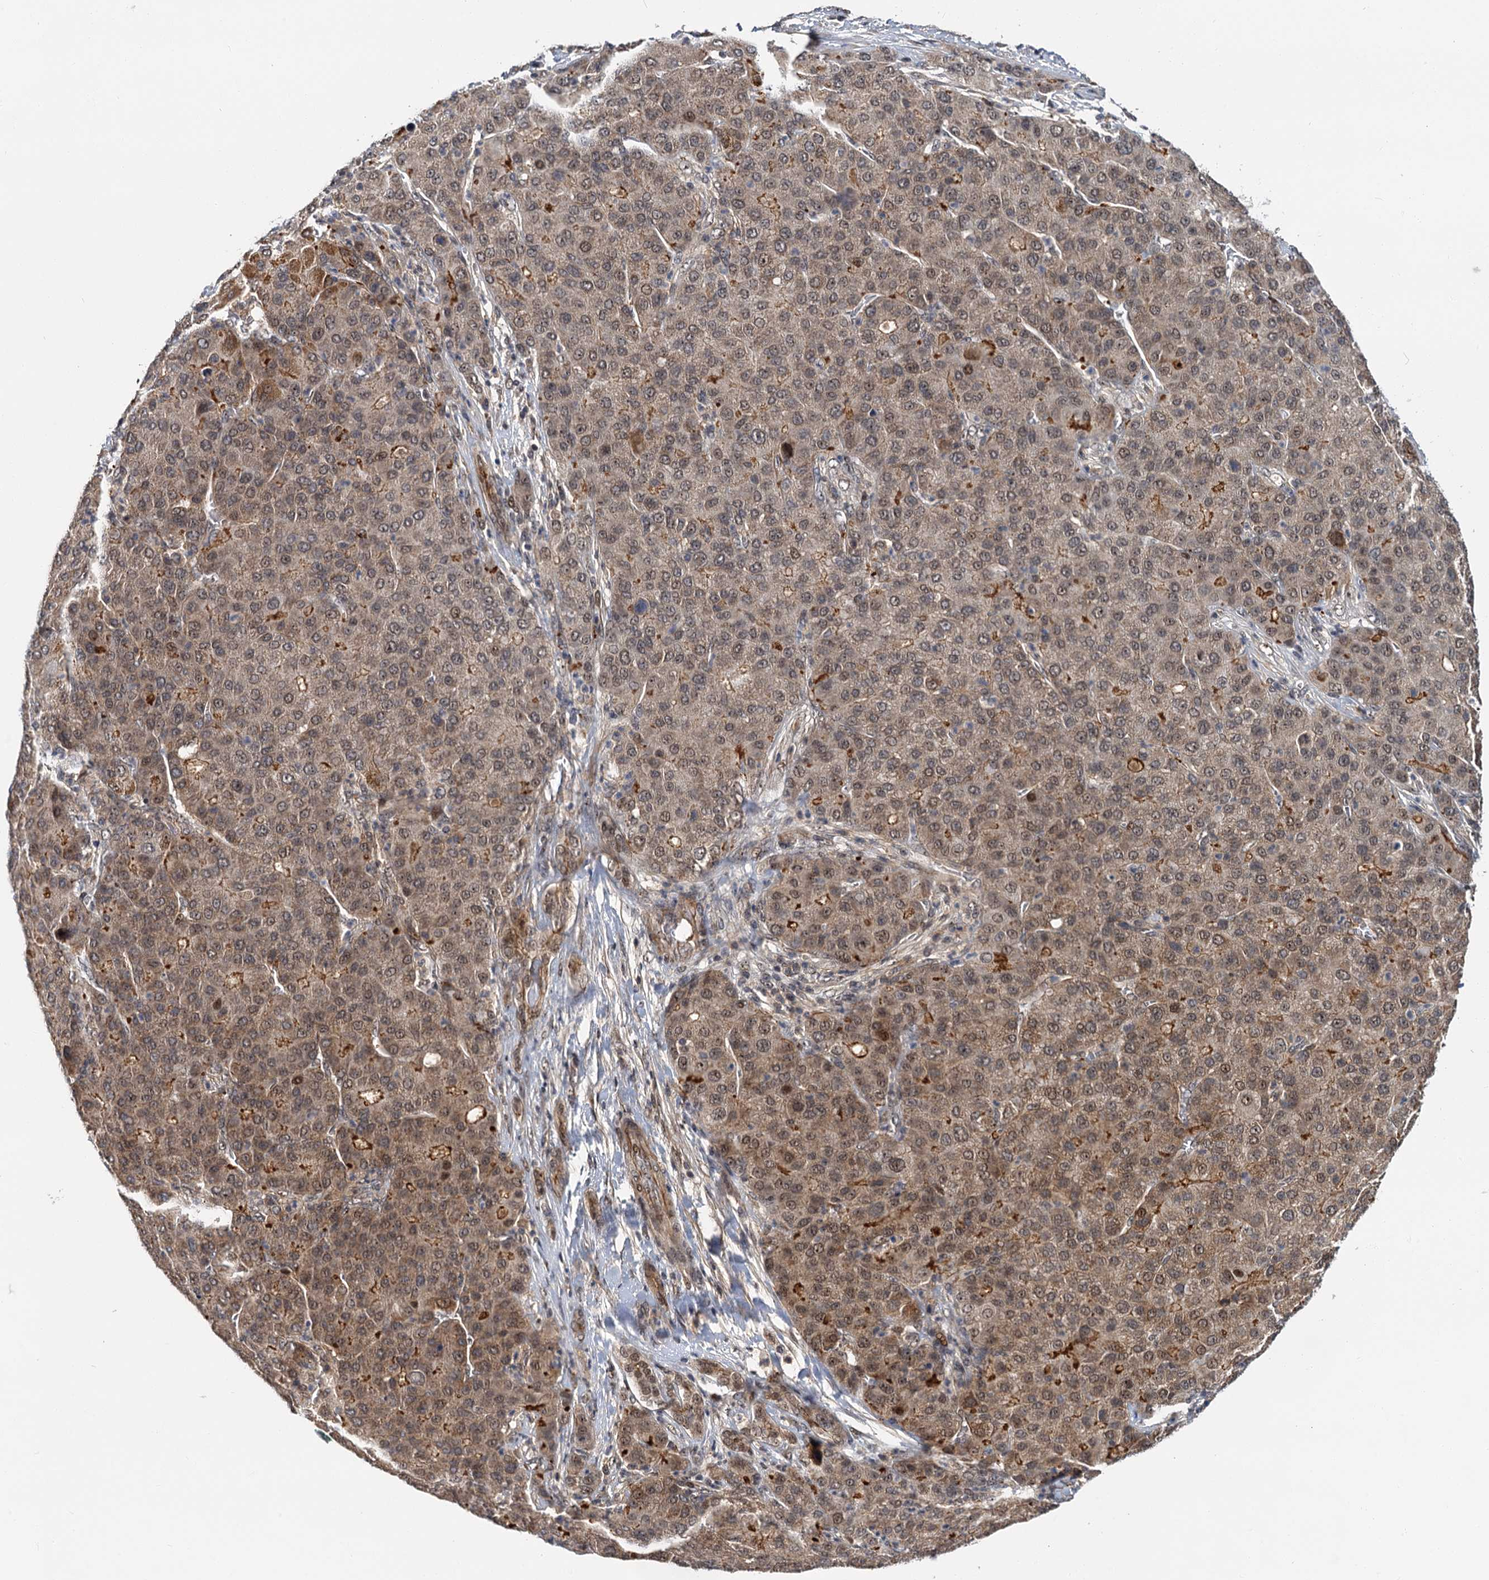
{"staining": {"intensity": "weak", "quantity": ">75%", "location": "cytoplasmic/membranous"}, "tissue": "liver cancer", "cell_type": "Tumor cells", "image_type": "cancer", "snomed": [{"axis": "morphology", "description": "Carcinoma, Hepatocellular, NOS"}, {"axis": "topography", "description": "Liver"}], "caption": "Human liver hepatocellular carcinoma stained for a protein (brown) displays weak cytoplasmic/membranous positive staining in approximately >75% of tumor cells.", "gene": "MBD6", "patient": {"sex": "male", "age": 65}}